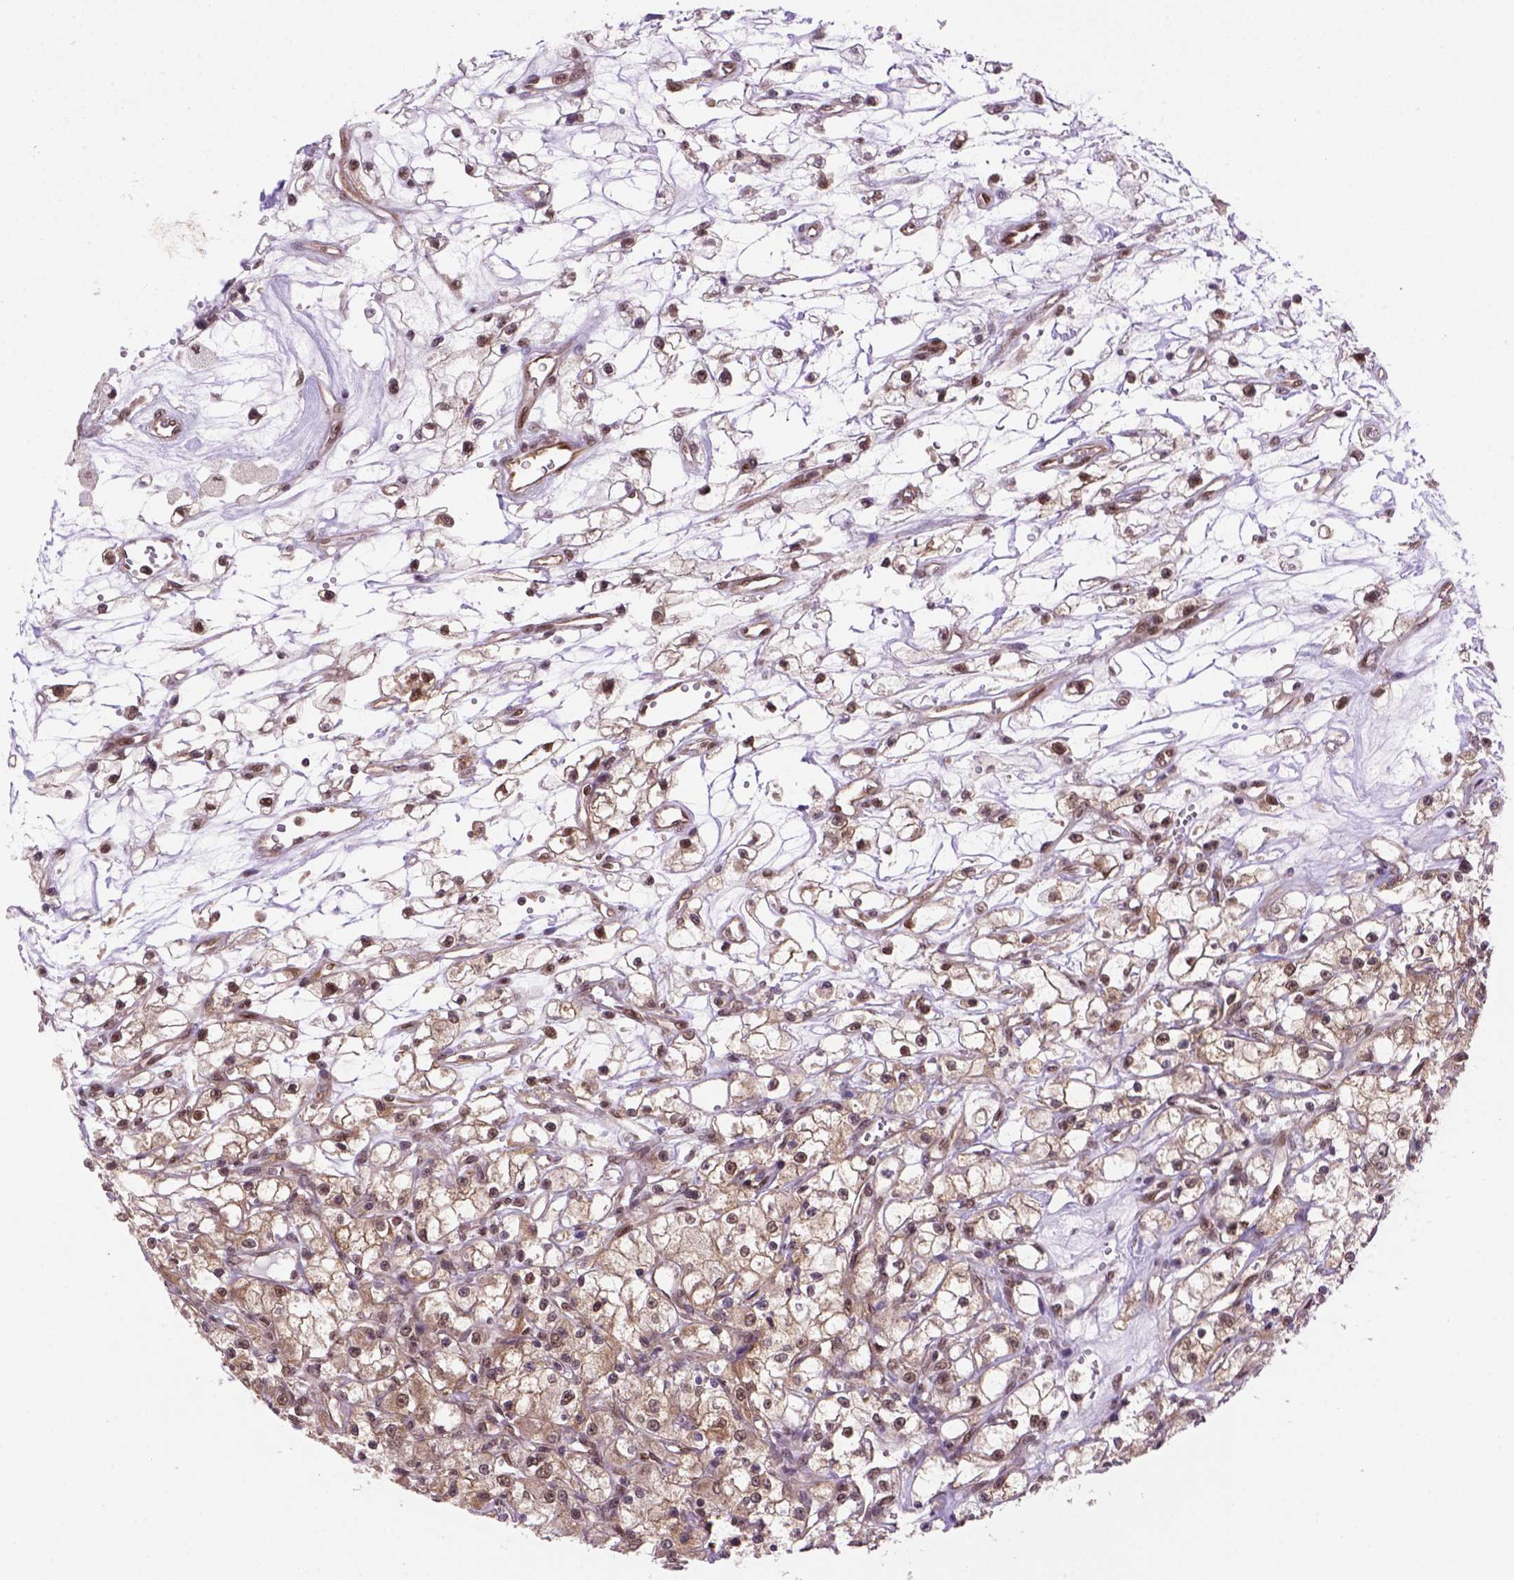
{"staining": {"intensity": "moderate", "quantity": ">75%", "location": "cytoplasmic/membranous,nuclear"}, "tissue": "renal cancer", "cell_type": "Tumor cells", "image_type": "cancer", "snomed": [{"axis": "morphology", "description": "Adenocarcinoma, NOS"}, {"axis": "topography", "description": "Kidney"}], "caption": "Brown immunohistochemical staining in human renal cancer demonstrates moderate cytoplasmic/membranous and nuclear staining in approximately >75% of tumor cells.", "gene": "PSMC2", "patient": {"sex": "female", "age": 59}}